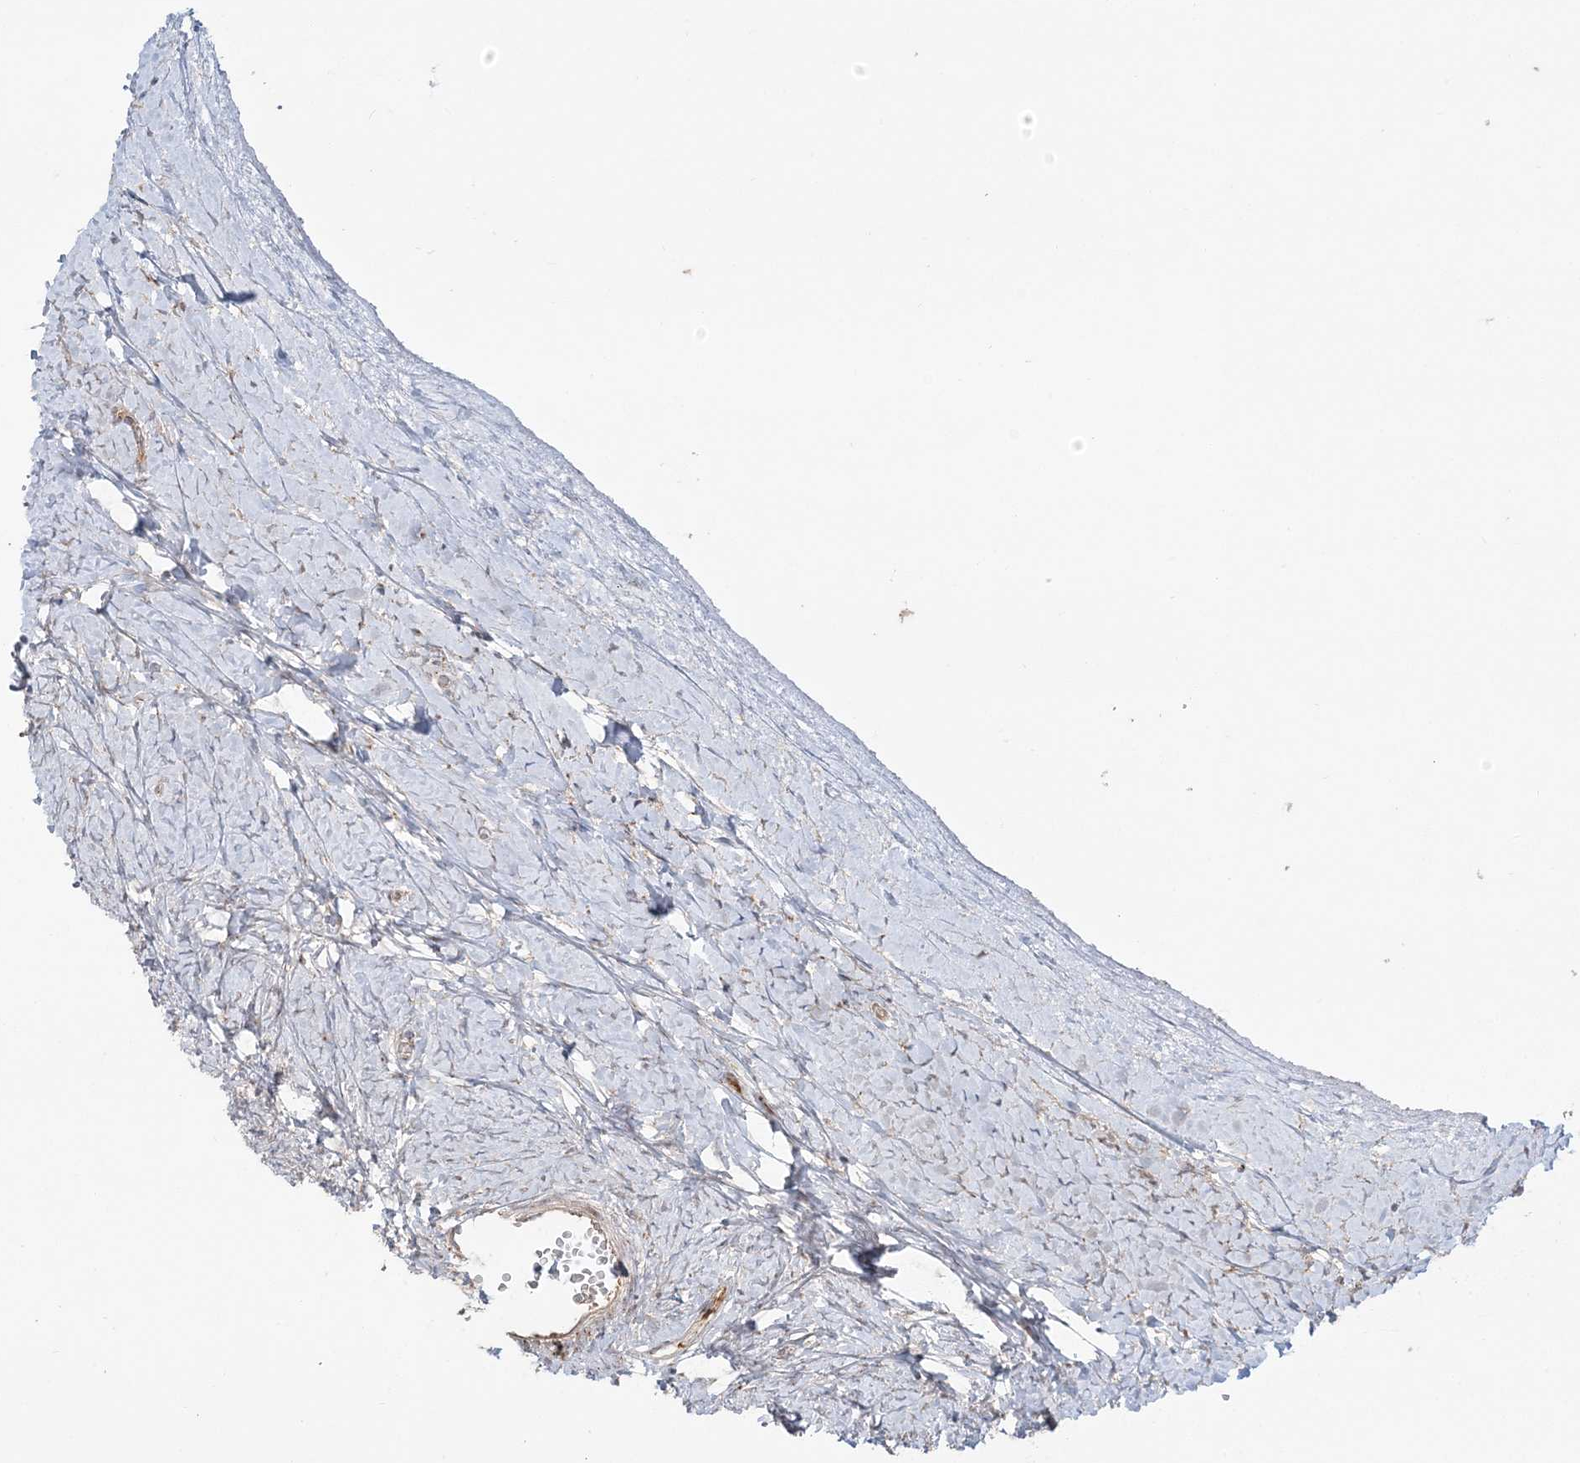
{"staining": {"intensity": "negative", "quantity": "none", "location": "none"}, "tissue": "ovary", "cell_type": "Ovarian stroma cells", "image_type": "normal", "snomed": [{"axis": "morphology", "description": "Normal tissue, NOS"}, {"axis": "morphology", "description": "Developmental malformation"}, {"axis": "topography", "description": "Ovary"}], "caption": "Immunohistochemistry photomicrograph of benign ovary stained for a protein (brown), which shows no positivity in ovarian stroma cells.", "gene": "ABCC3", "patient": {"sex": "female", "age": 39}}